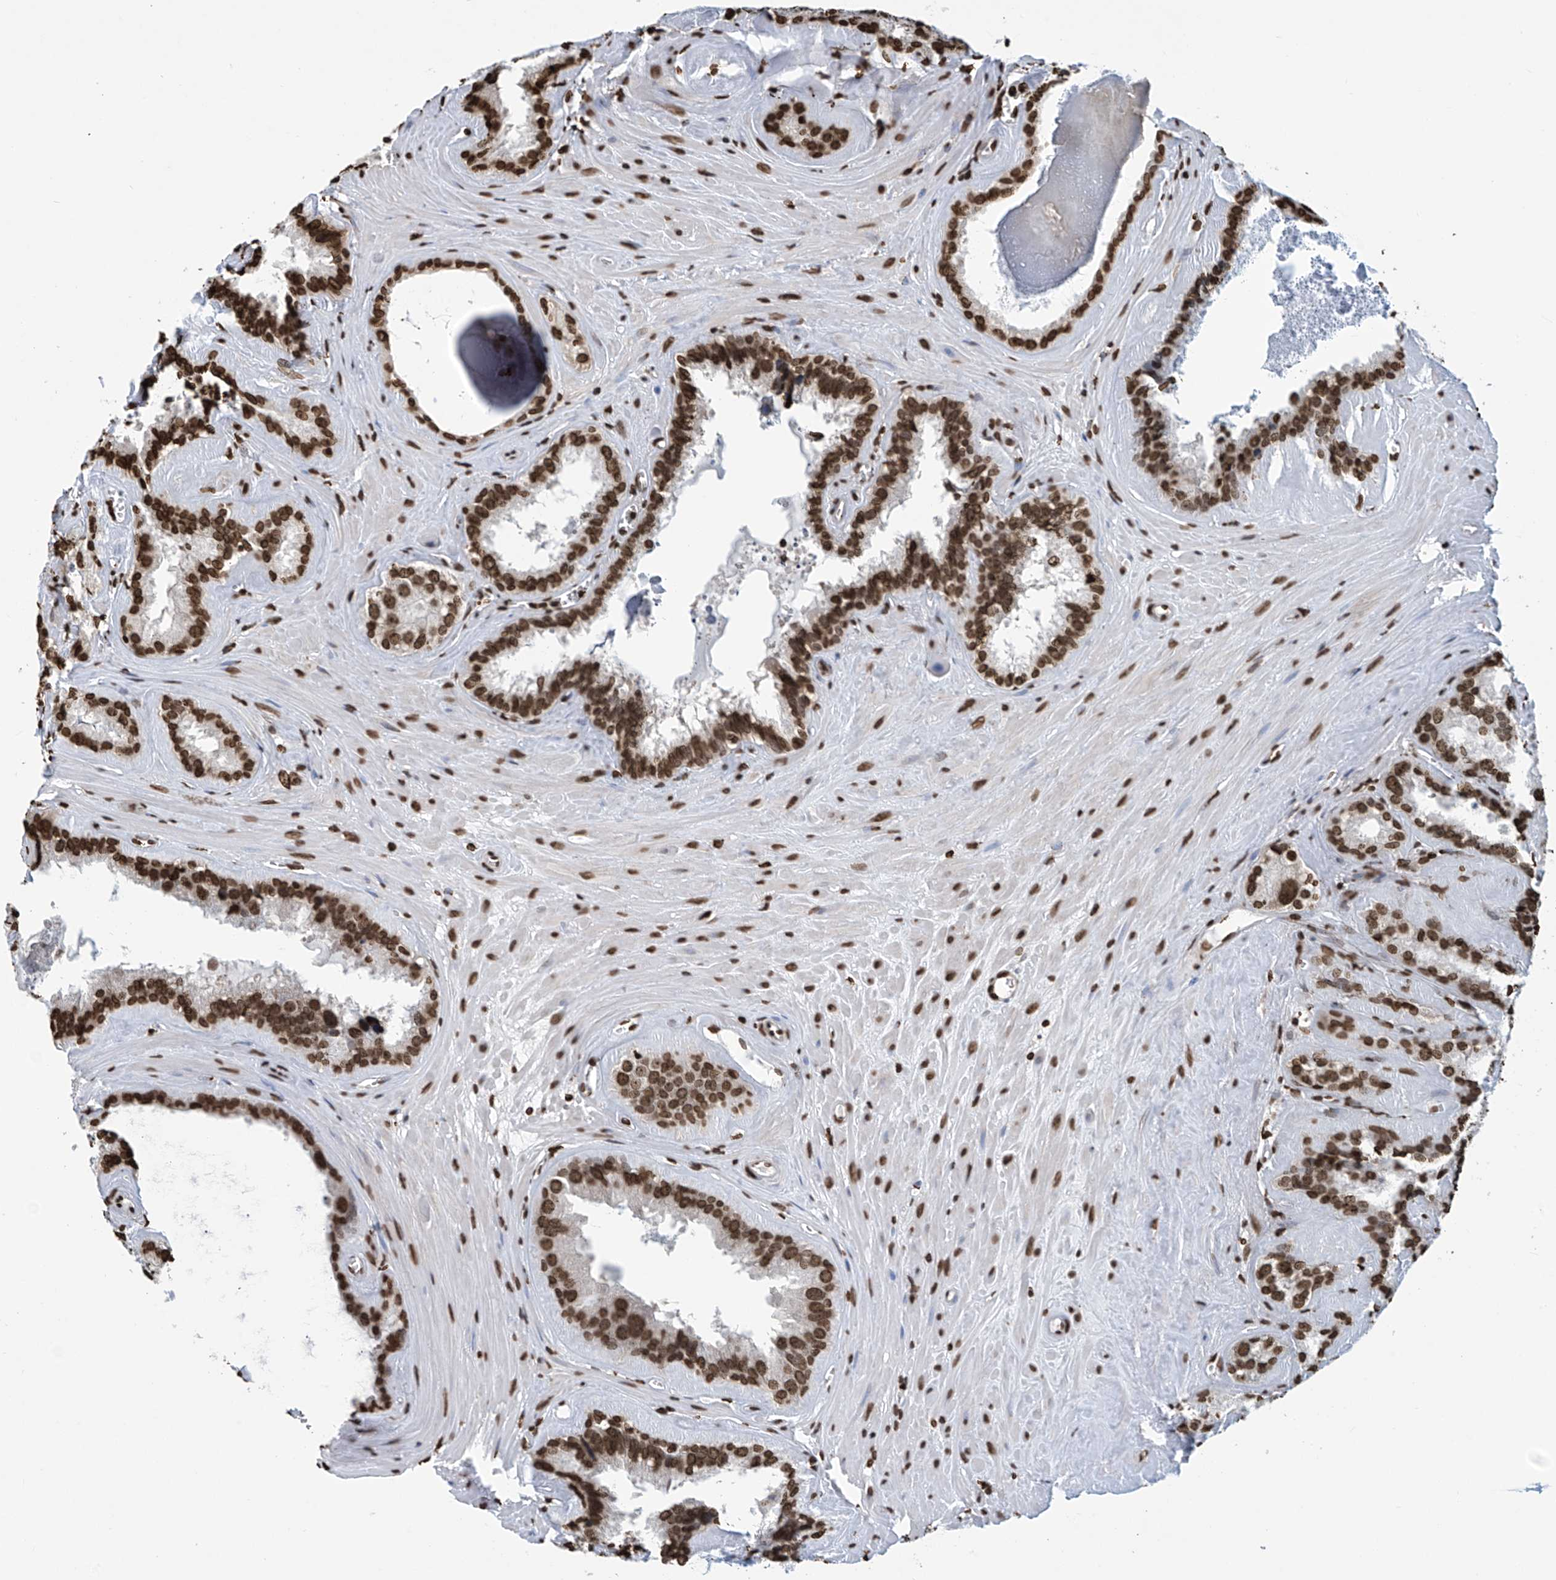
{"staining": {"intensity": "strong", "quantity": ">75%", "location": "nuclear"}, "tissue": "seminal vesicle", "cell_type": "Glandular cells", "image_type": "normal", "snomed": [{"axis": "morphology", "description": "Normal tissue, NOS"}, {"axis": "topography", "description": "Prostate"}, {"axis": "topography", "description": "Seminal veicle"}], "caption": "Immunohistochemical staining of normal human seminal vesicle shows strong nuclear protein staining in approximately >75% of glandular cells.", "gene": "DPPA2", "patient": {"sex": "male", "age": 59}}